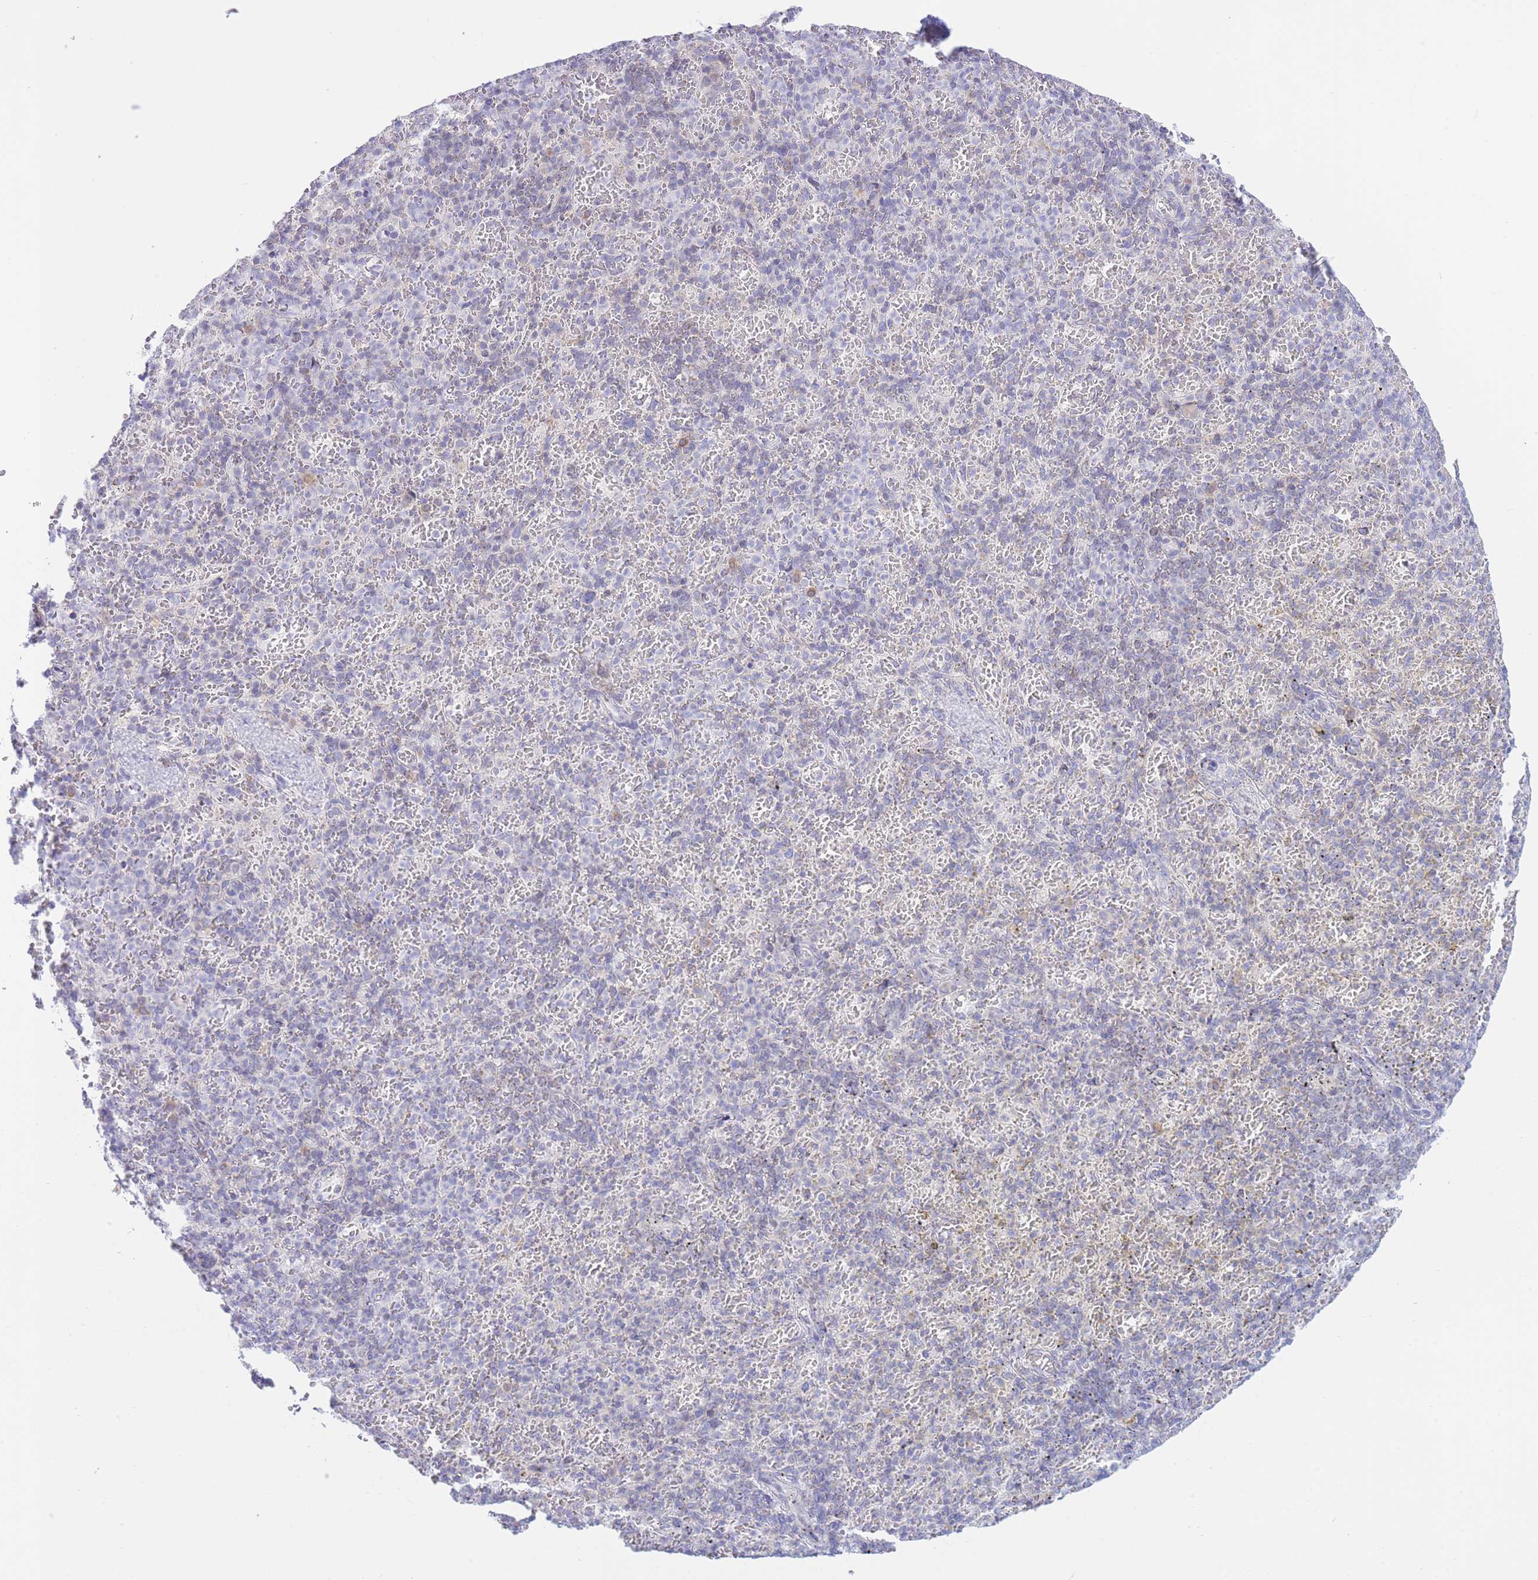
{"staining": {"intensity": "negative", "quantity": "none", "location": "none"}, "tissue": "spleen", "cell_type": "Cells in red pulp", "image_type": "normal", "snomed": [{"axis": "morphology", "description": "Normal tissue, NOS"}, {"axis": "topography", "description": "Spleen"}], "caption": "Protein analysis of normal spleen demonstrates no significant staining in cells in red pulp.", "gene": "NANP", "patient": {"sex": "female", "age": 74}}